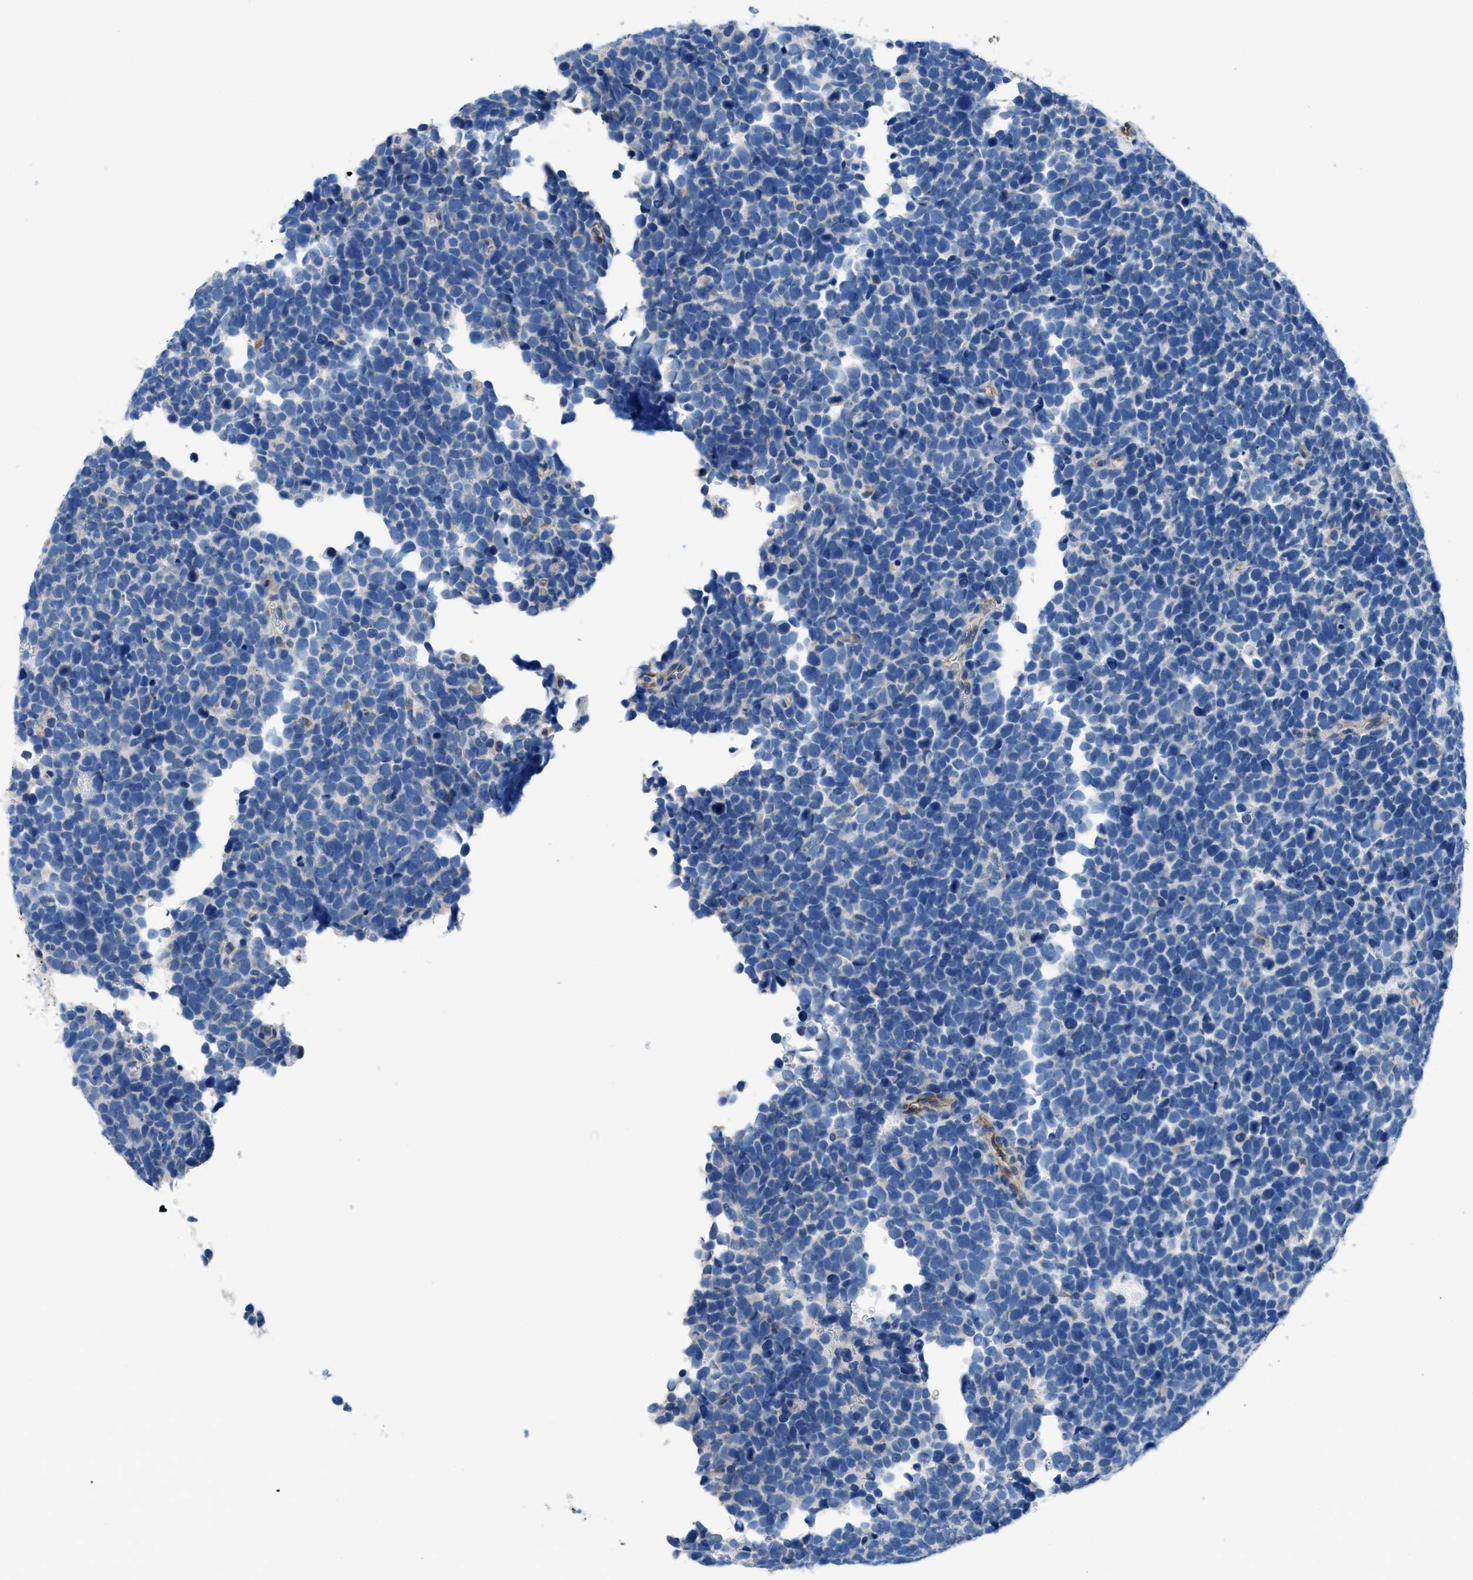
{"staining": {"intensity": "negative", "quantity": "none", "location": "none"}, "tissue": "urothelial cancer", "cell_type": "Tumor cells", "image_type": "cancer", "snomed": [{"axis": "morphology", "description": "Urothelial carcinoma, High grade"}, {"axis": "topography", "description": "Urinary bladder"}], "caption": "DAB immunohistochemical staining of human urothelial carcinoma (high-grade) exhibits no significant expression in tumor cells.", "gene": "ITPR1", "patient": {"sex": "female", "age": 82}}